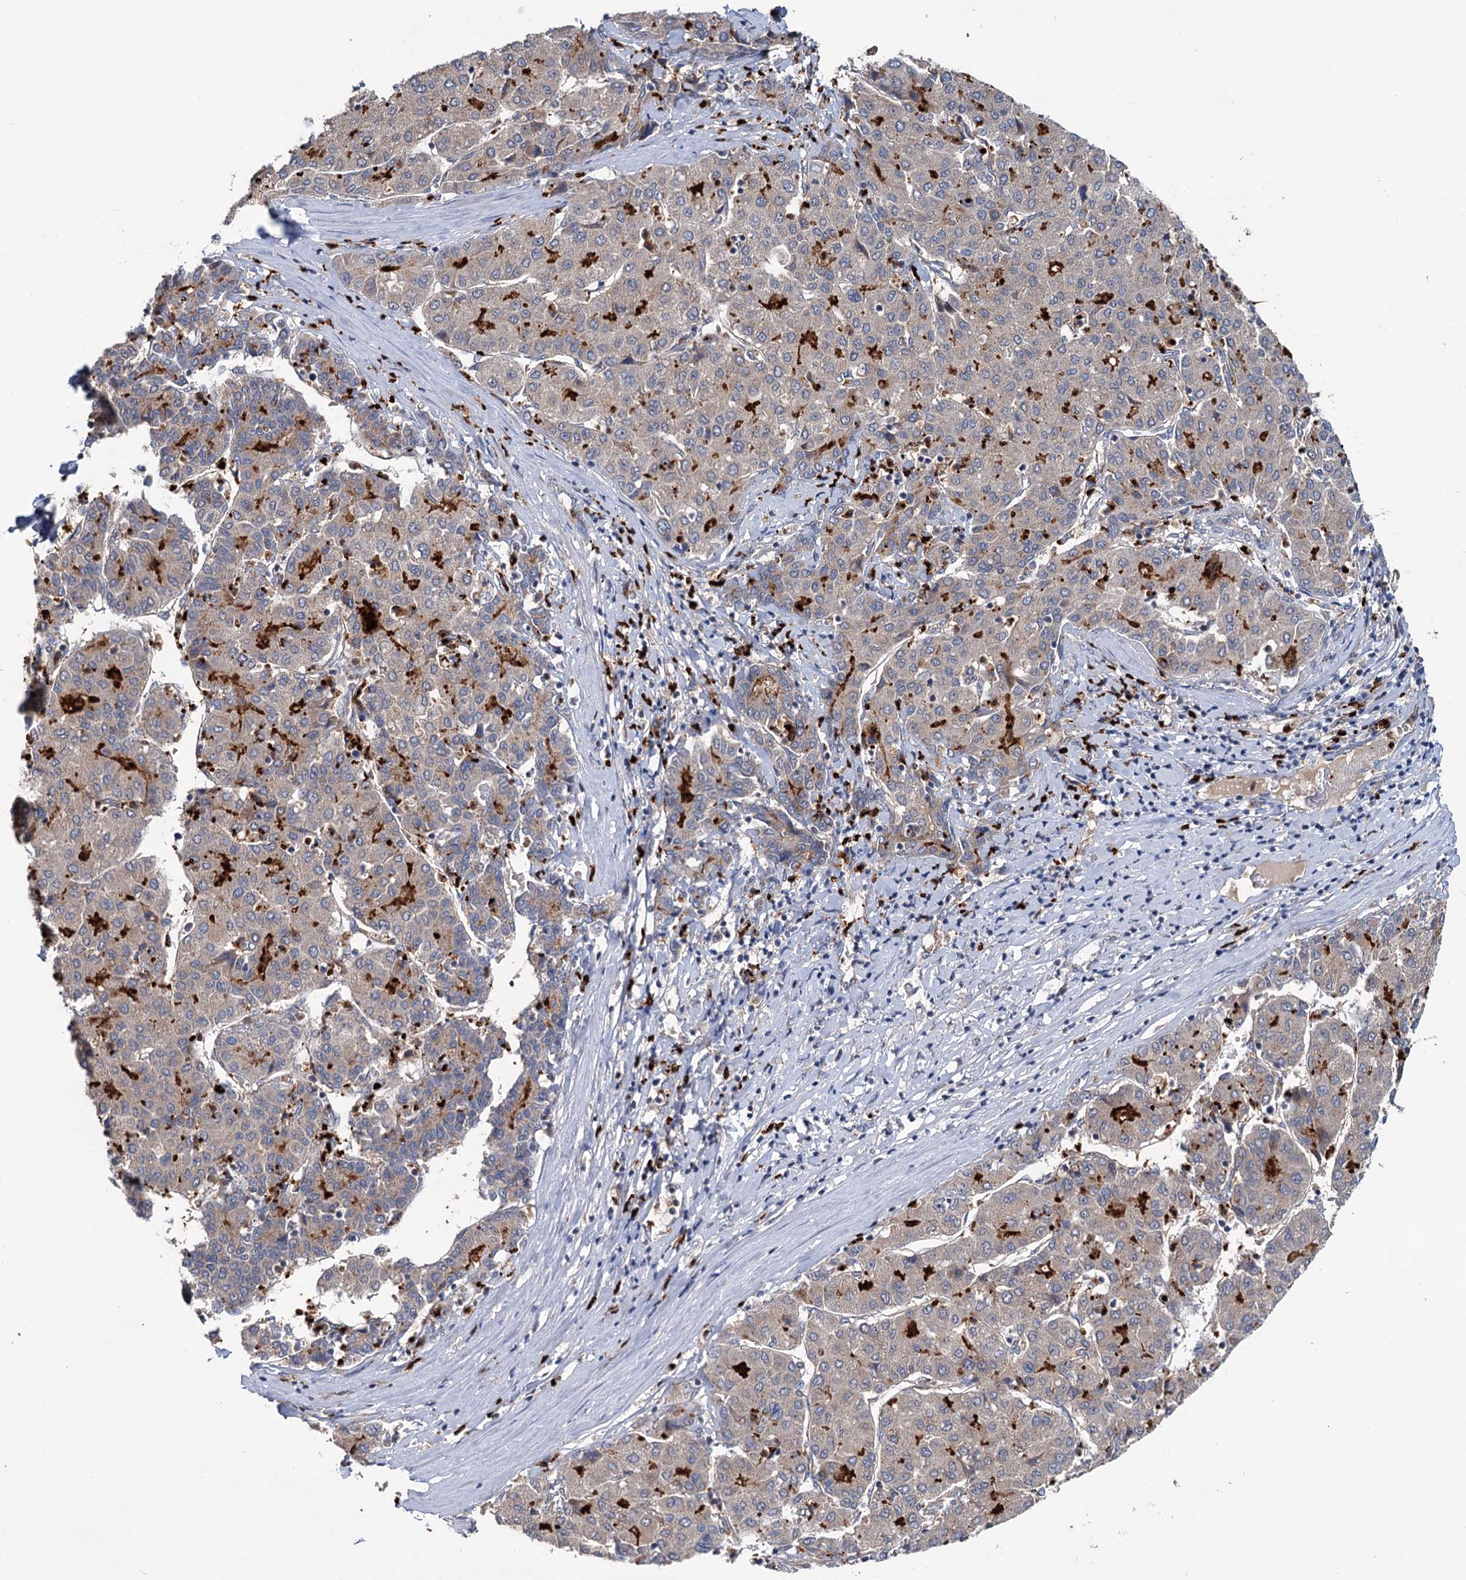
{"staining": {"intensity": "moderate", "quantity": "<25%", "location": "cytoplasmic/membranous"}, "tissue": "liver cancer", "cell_type": "Tumor cells", "image_type": "cancer", "snomed": [{"axis": "morphology", "description": "Carcinoma, Hepatocellular, NOS"}, {"axis": "topography", "description": "Liver"}], "caption": "Immunohistochemical staining of human hepatocellular carcinoma (liver) reveals low levels of moderate cytoplasmic/membranous positivity in about <25% of tumor cells. (DAB (3,3'-diaminobenzidine) IHC with brightfield microscopy, high magnification).", "gene": "DYNC2H1", "patient": {"sex": "male", "age": 65}}